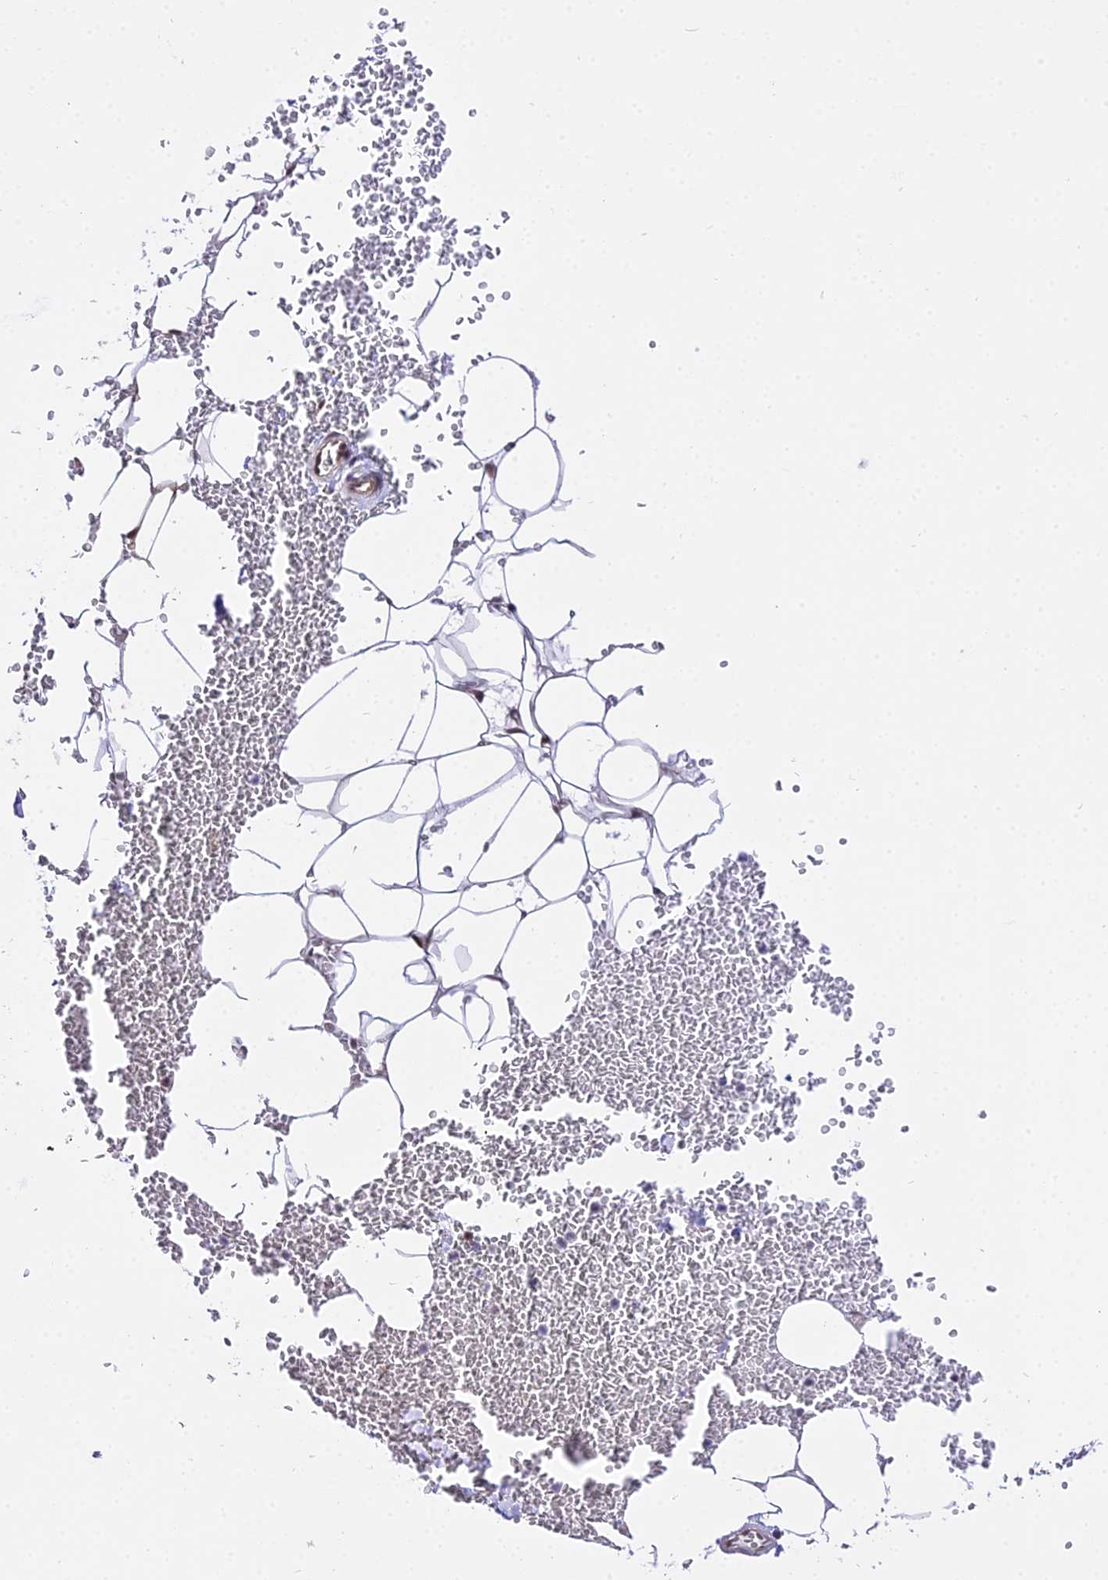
{"staining": {"intensity": "weak", "quantity": "25%-75%", "location": "nuclear"}, "tissue": "adipose tissue", "cell_type": "Adipocytes", "image_type": "normal", "snomed": [{"axis": "morphology", "description": "Normal tissue, NOS"}, {"axis": "topography", "description": "Adipose tissue"}, {"axis": "topography", "description": "Peripheral nerve tissue"}], "caption": "Immunohistochemistry (IHC) of unremarkable adipose tissue exhibits low levels of weak nuclear positivity in about 25%-75% of adipocytes. (DAB IHC, brown staining for protein, blue staining for nuclei).", "gene": "POLR2I", "patient": {"sex": "male", "age": 52}}